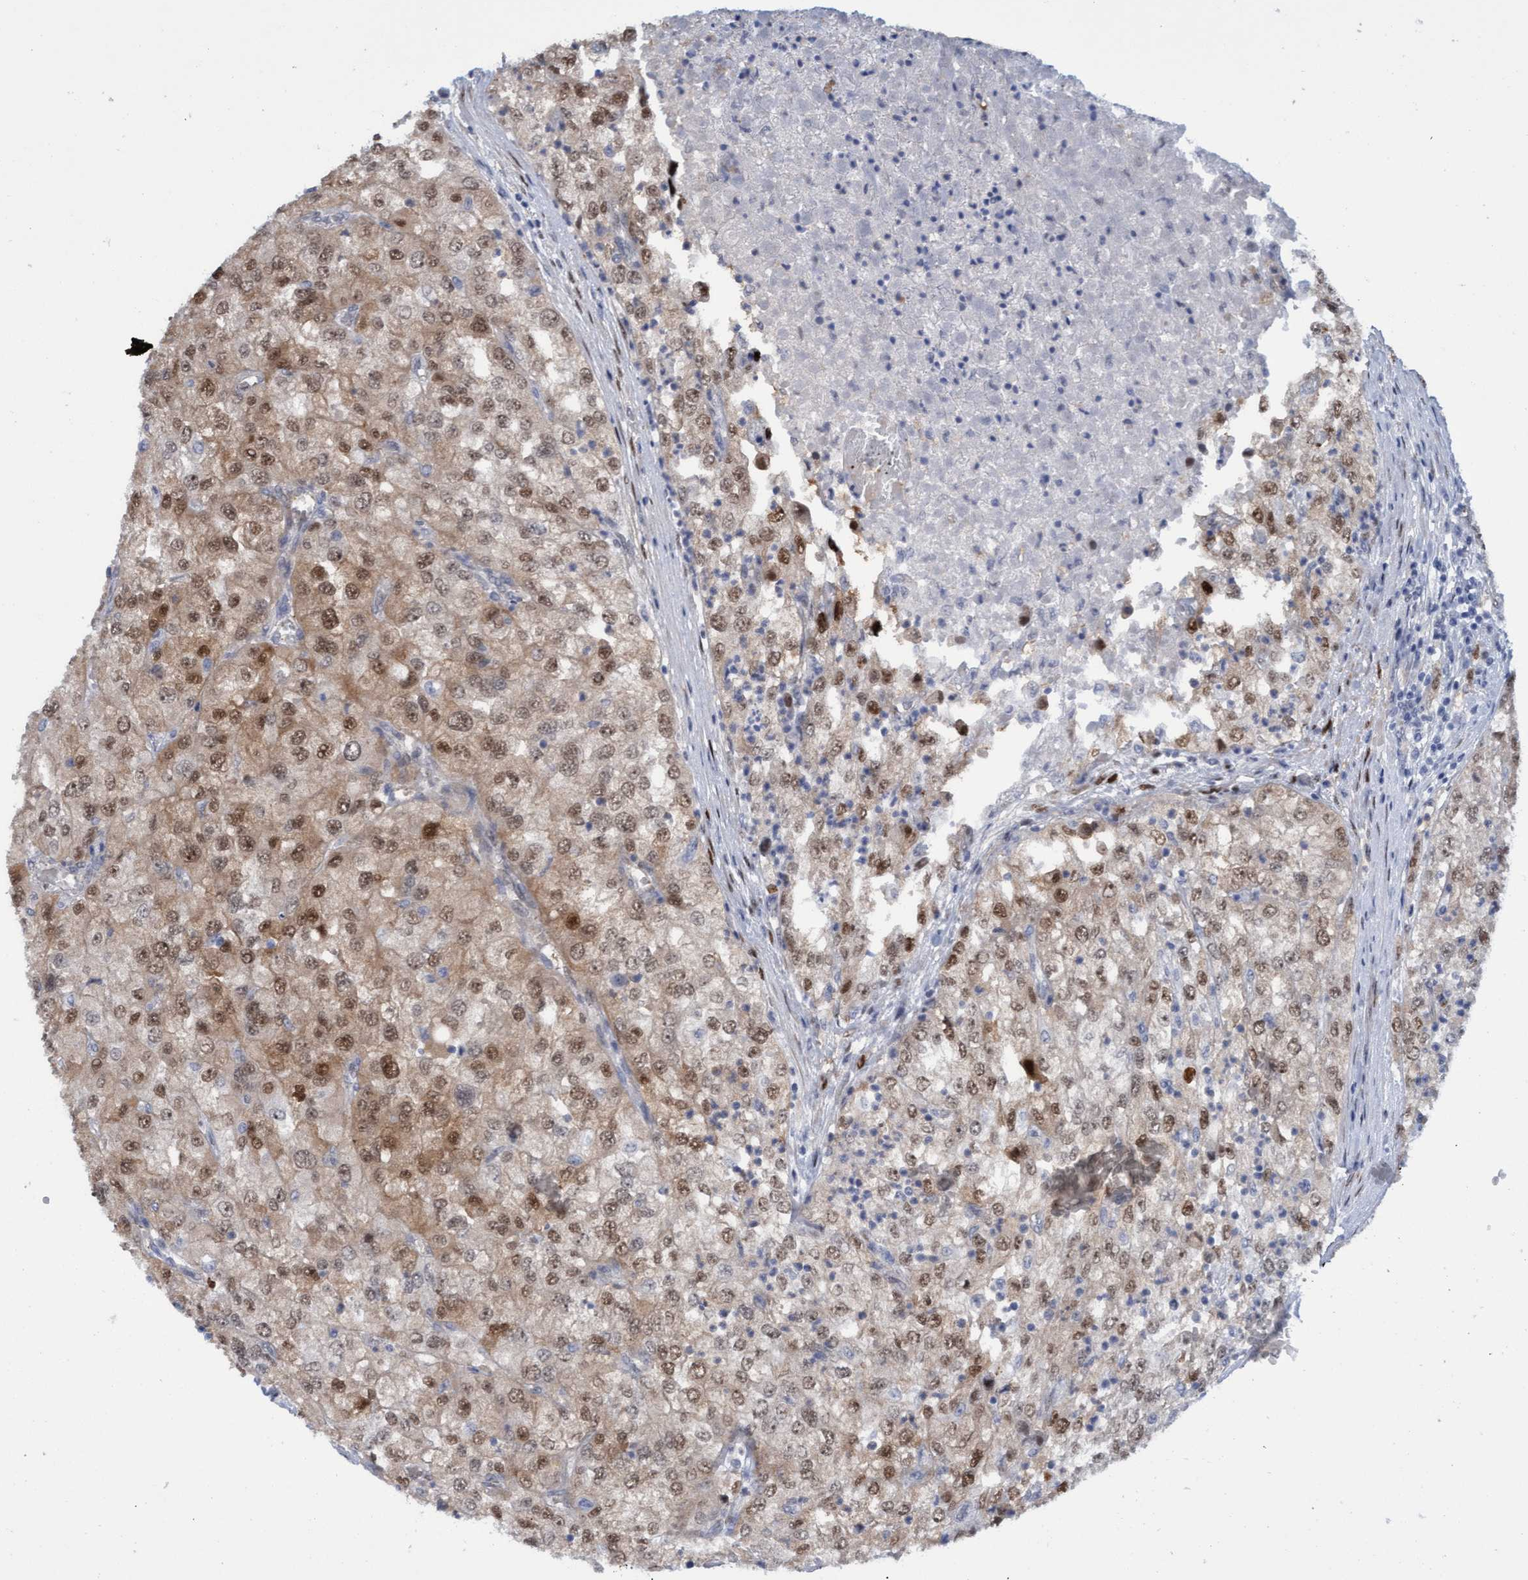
{"staining": {"intensity": "moderate", "quantity": ">75%", "location": "nuclear"}, "tissue": "renal cancer", "cell_type": "Tumor cells", "image_type": "cancer", "snomed": [{"axis": "morphology", "description": "Adenocarcinoma, NOS"}, {"axis": "topography", "description": "Kidney"}], "caption": "Immunohistochemistry of human renal adenocarcinoma reveals medium levels of moderate nuclear positivity in about >75% of tumor cells.", "gene": "PINX1", "patient": {"sex": "female", "age": 54}}